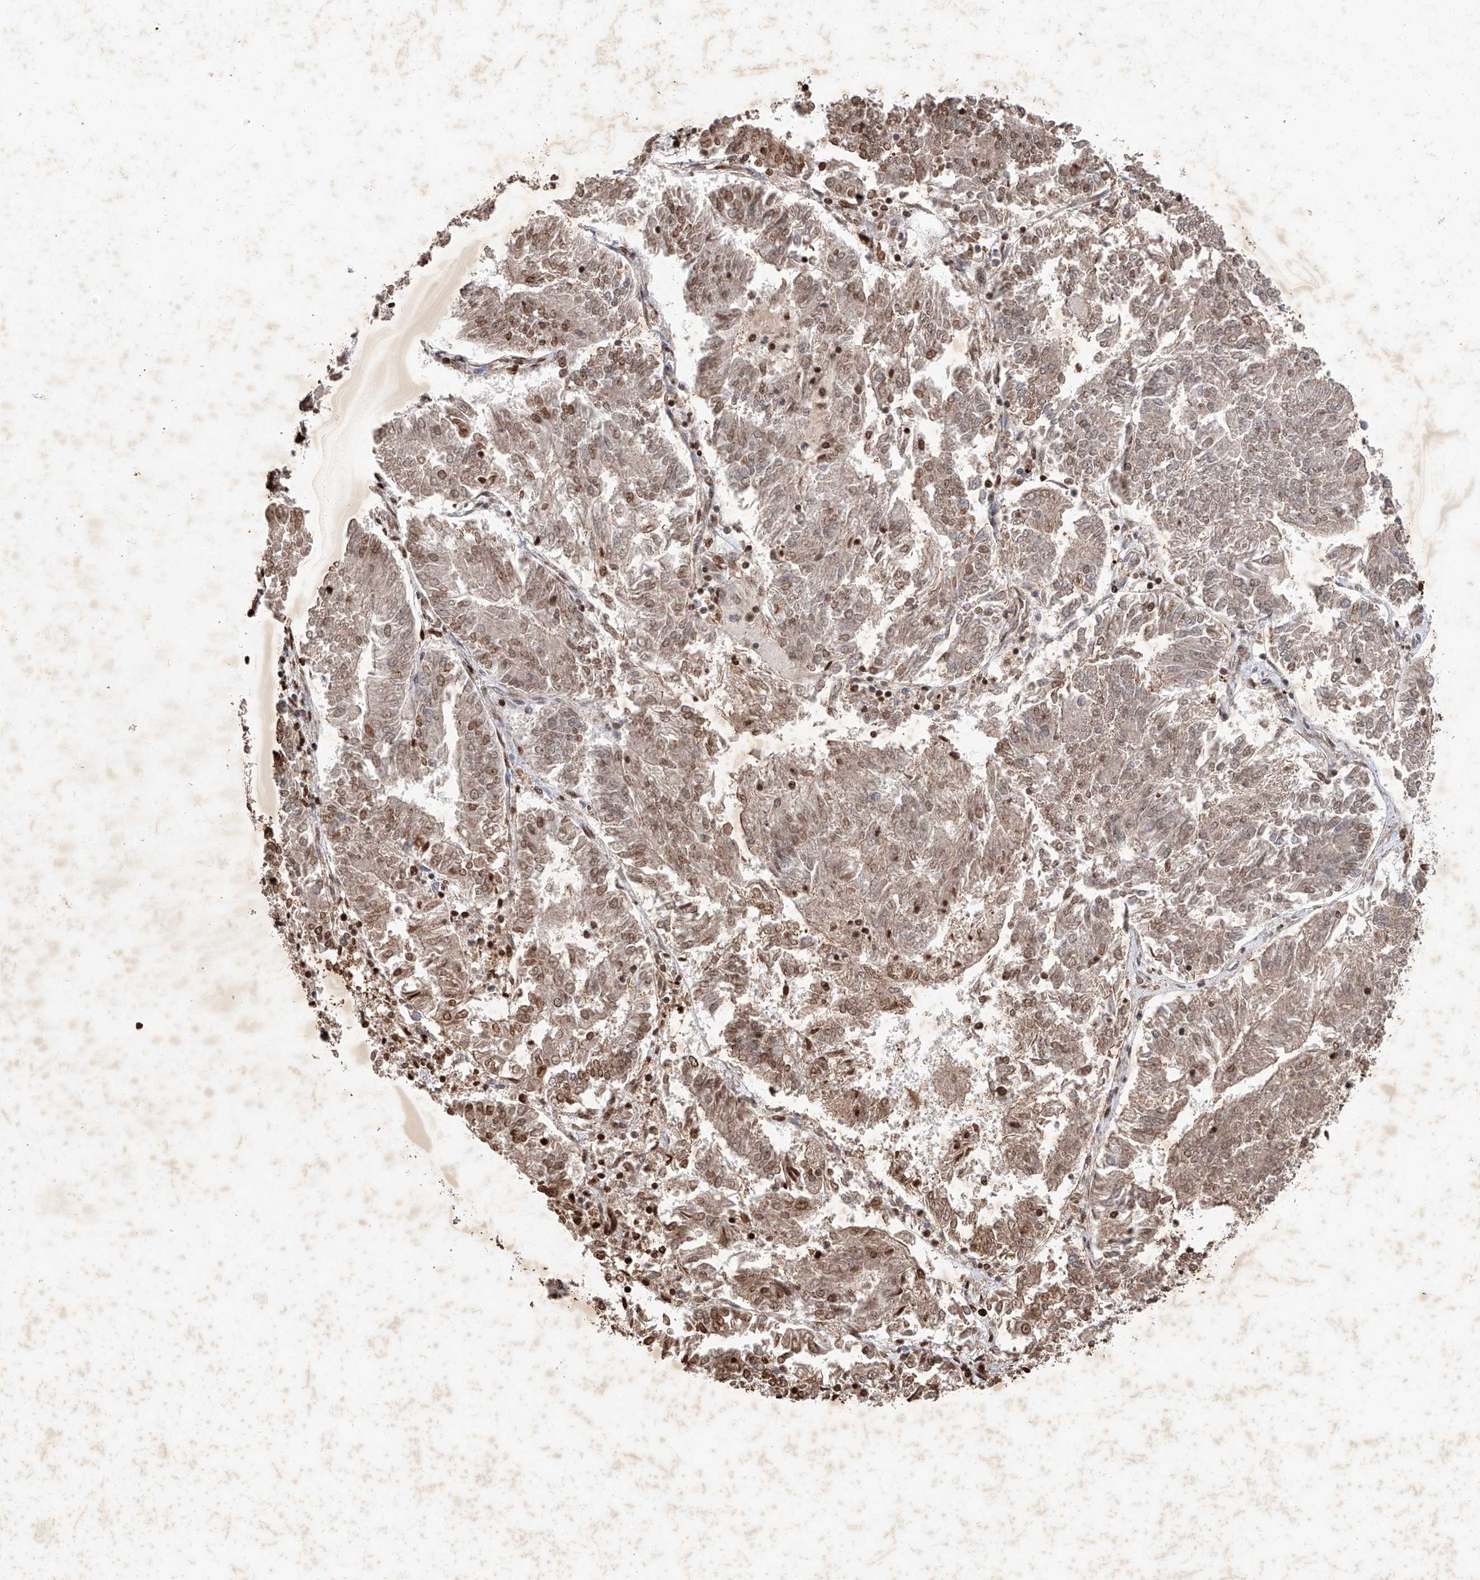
{"staining": {"intensity": "moderate", "quantity": ">75%", "location": "nuclear"}, "tissue": "endometrial cancer", "cell_type": "Tumor cells", "image_type": "cancer", "snomed": [{"axis": "morphology", "description": "Adenocarcinoma, NOS"}, {"axis": "topography", "description": "Endometrium"}], "caption": "Endometrial adenocarcinoma tissue reveals moderate nuclear expression in about >75% of tumor cells, visualized by immunohistochemistry.", "gene": "EDN1", "patient": {"sex": "female", "age": 58}}